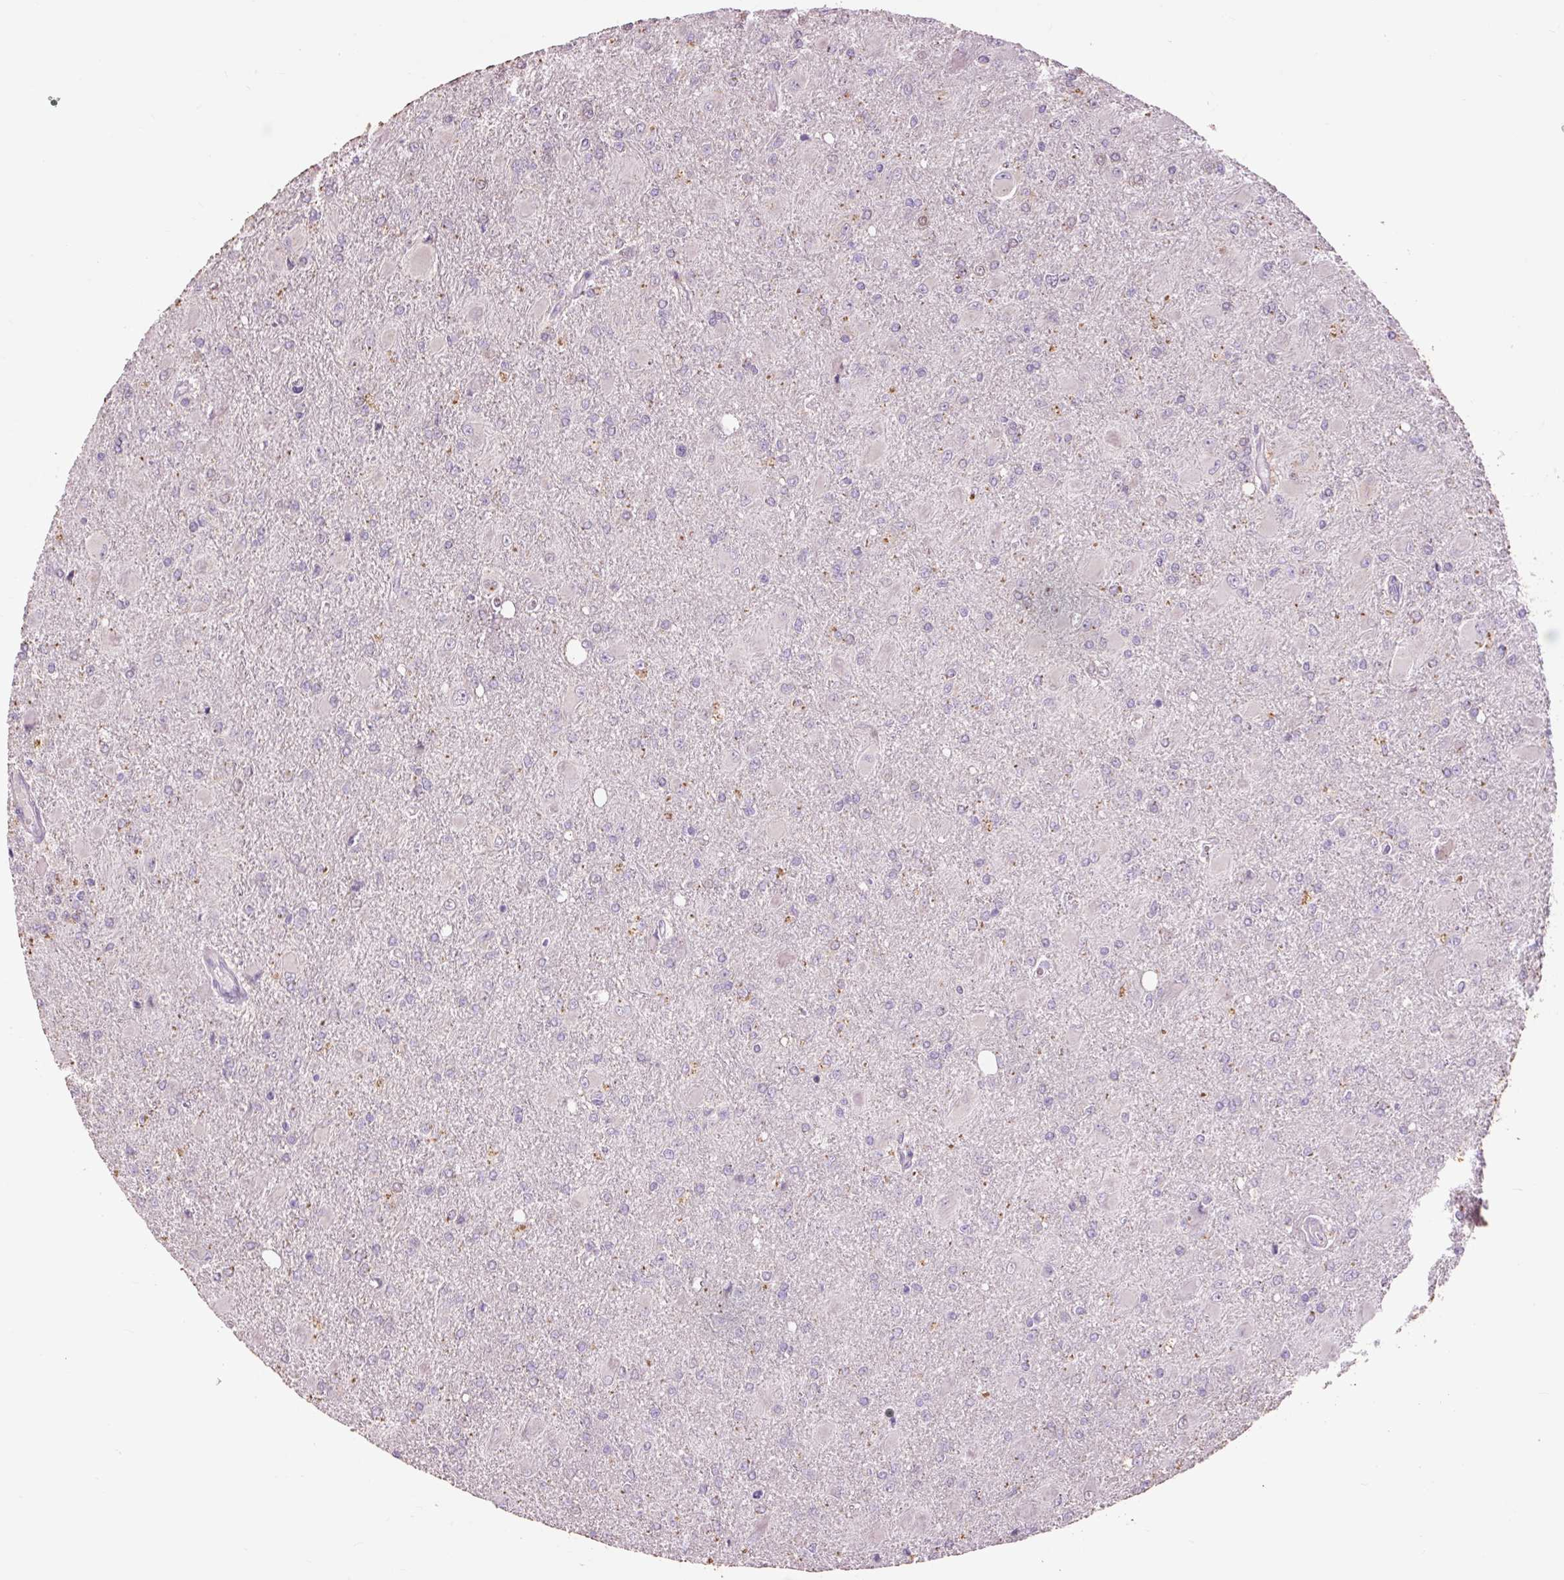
{"staining": {"intensity": "moderate", "quantity": "25%-75%", "location": "cytoplasmic/membranous"}, "tissue": "glioma", "cell_type": "Tumor cells", "image_type": "cancer", "snomed": [{"axis": "morphology", "description": "Glioma, malignant, High grade"}, {"axis": "topography", "description": "Brain"}], "caption": "Immunohistochemical staining of human malignant glioma (high-grade) reveals medium levels of moderate cytoplasmic/membranous protein staining in about 25%-75% of tumor cells.", "gene": "PRDX5", "patient": {"sex": "male", "age": 67}}